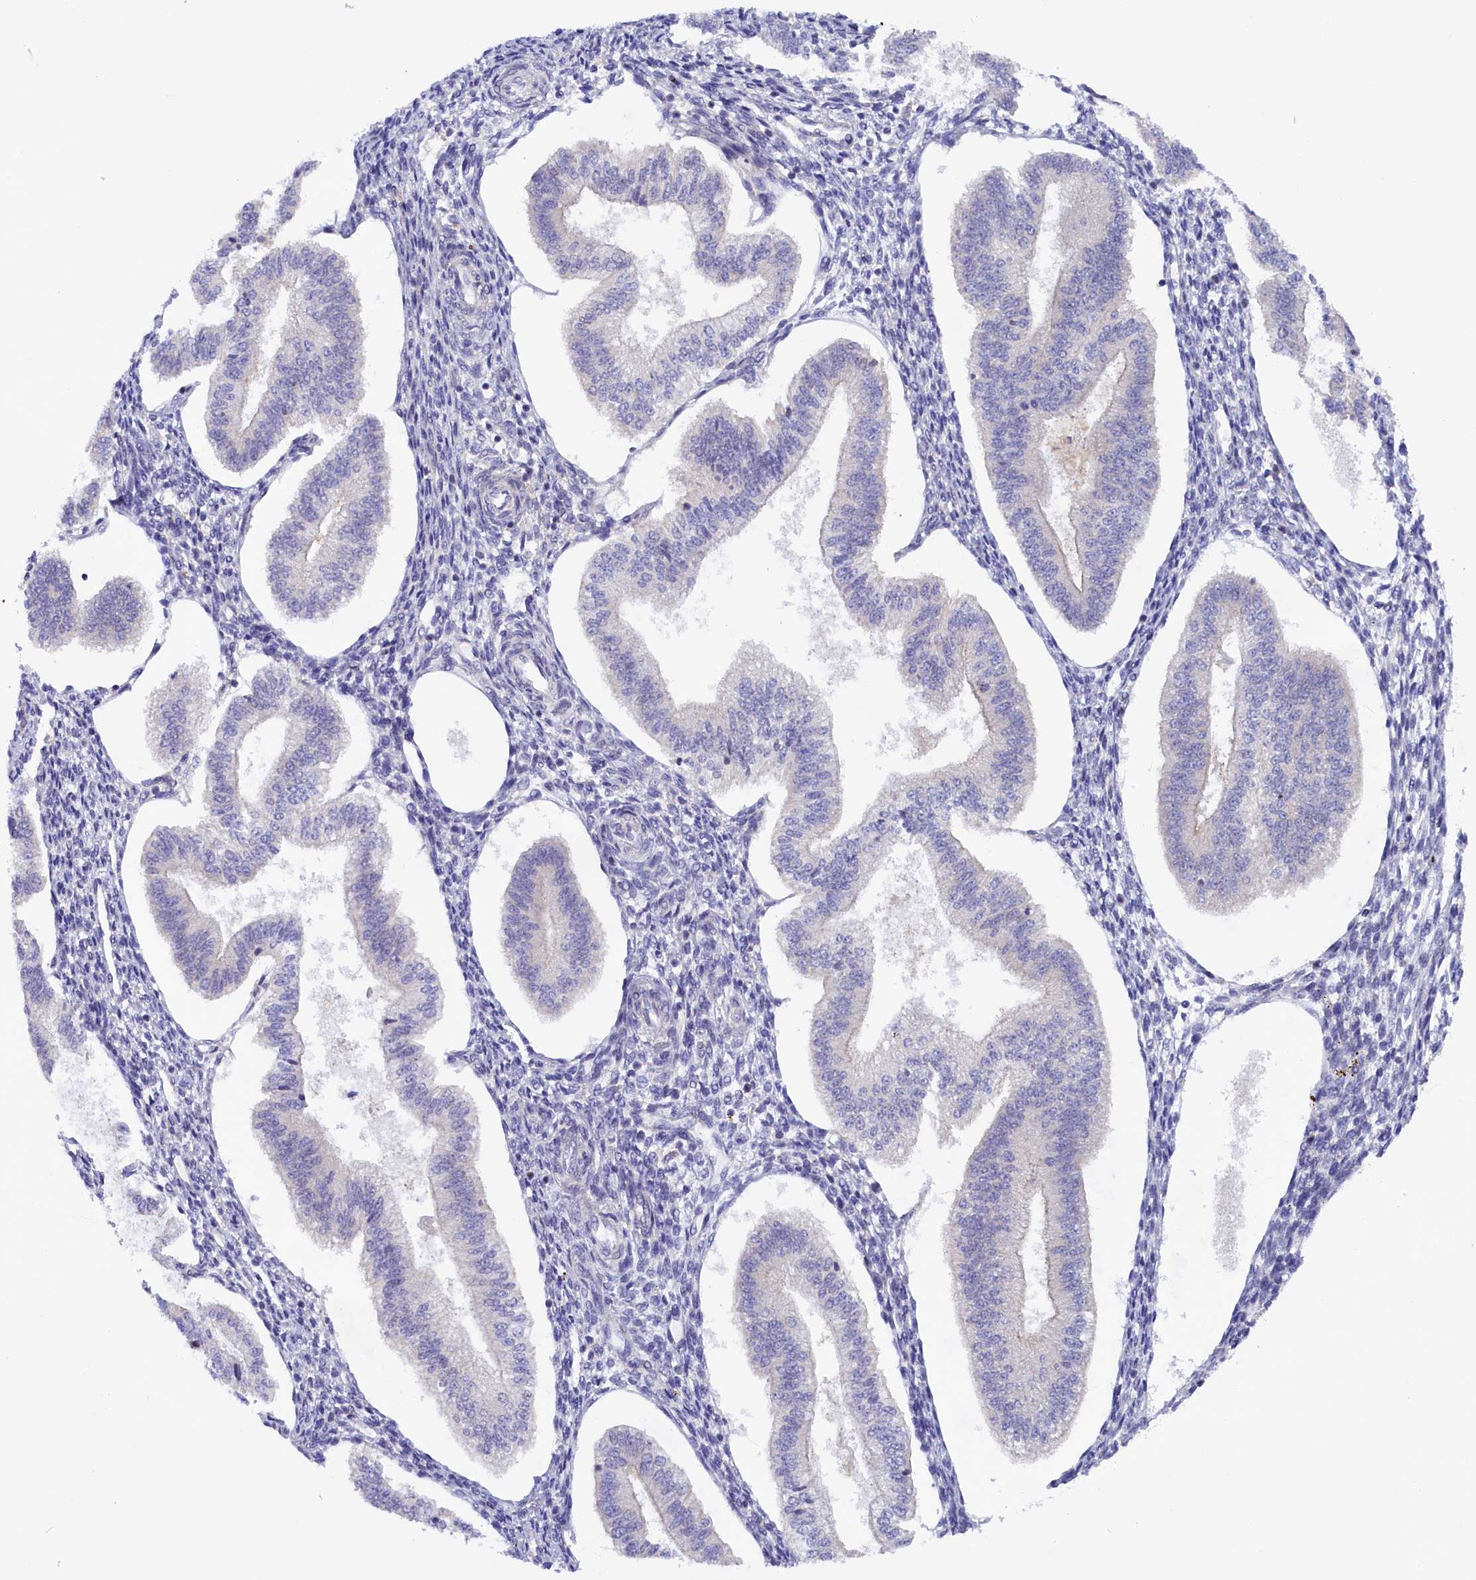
{"staining": {"intensity": "negative", "quantity": "none", "location": "none"}, "tissue": "endometrium", "cell_type": "Cells in endometrial stroma", "image_type": "normal", "snomed": [{"axis": "morphology", "description": "Normal tissue, NOS"}, {"axis": "topography", "description": "Endometrium"}], "caption": "Cells in endometrial stroma show no significant expression in normal endometrium.", "gene": "HYKK", "patient": {"sex": "female", "age": 34}}